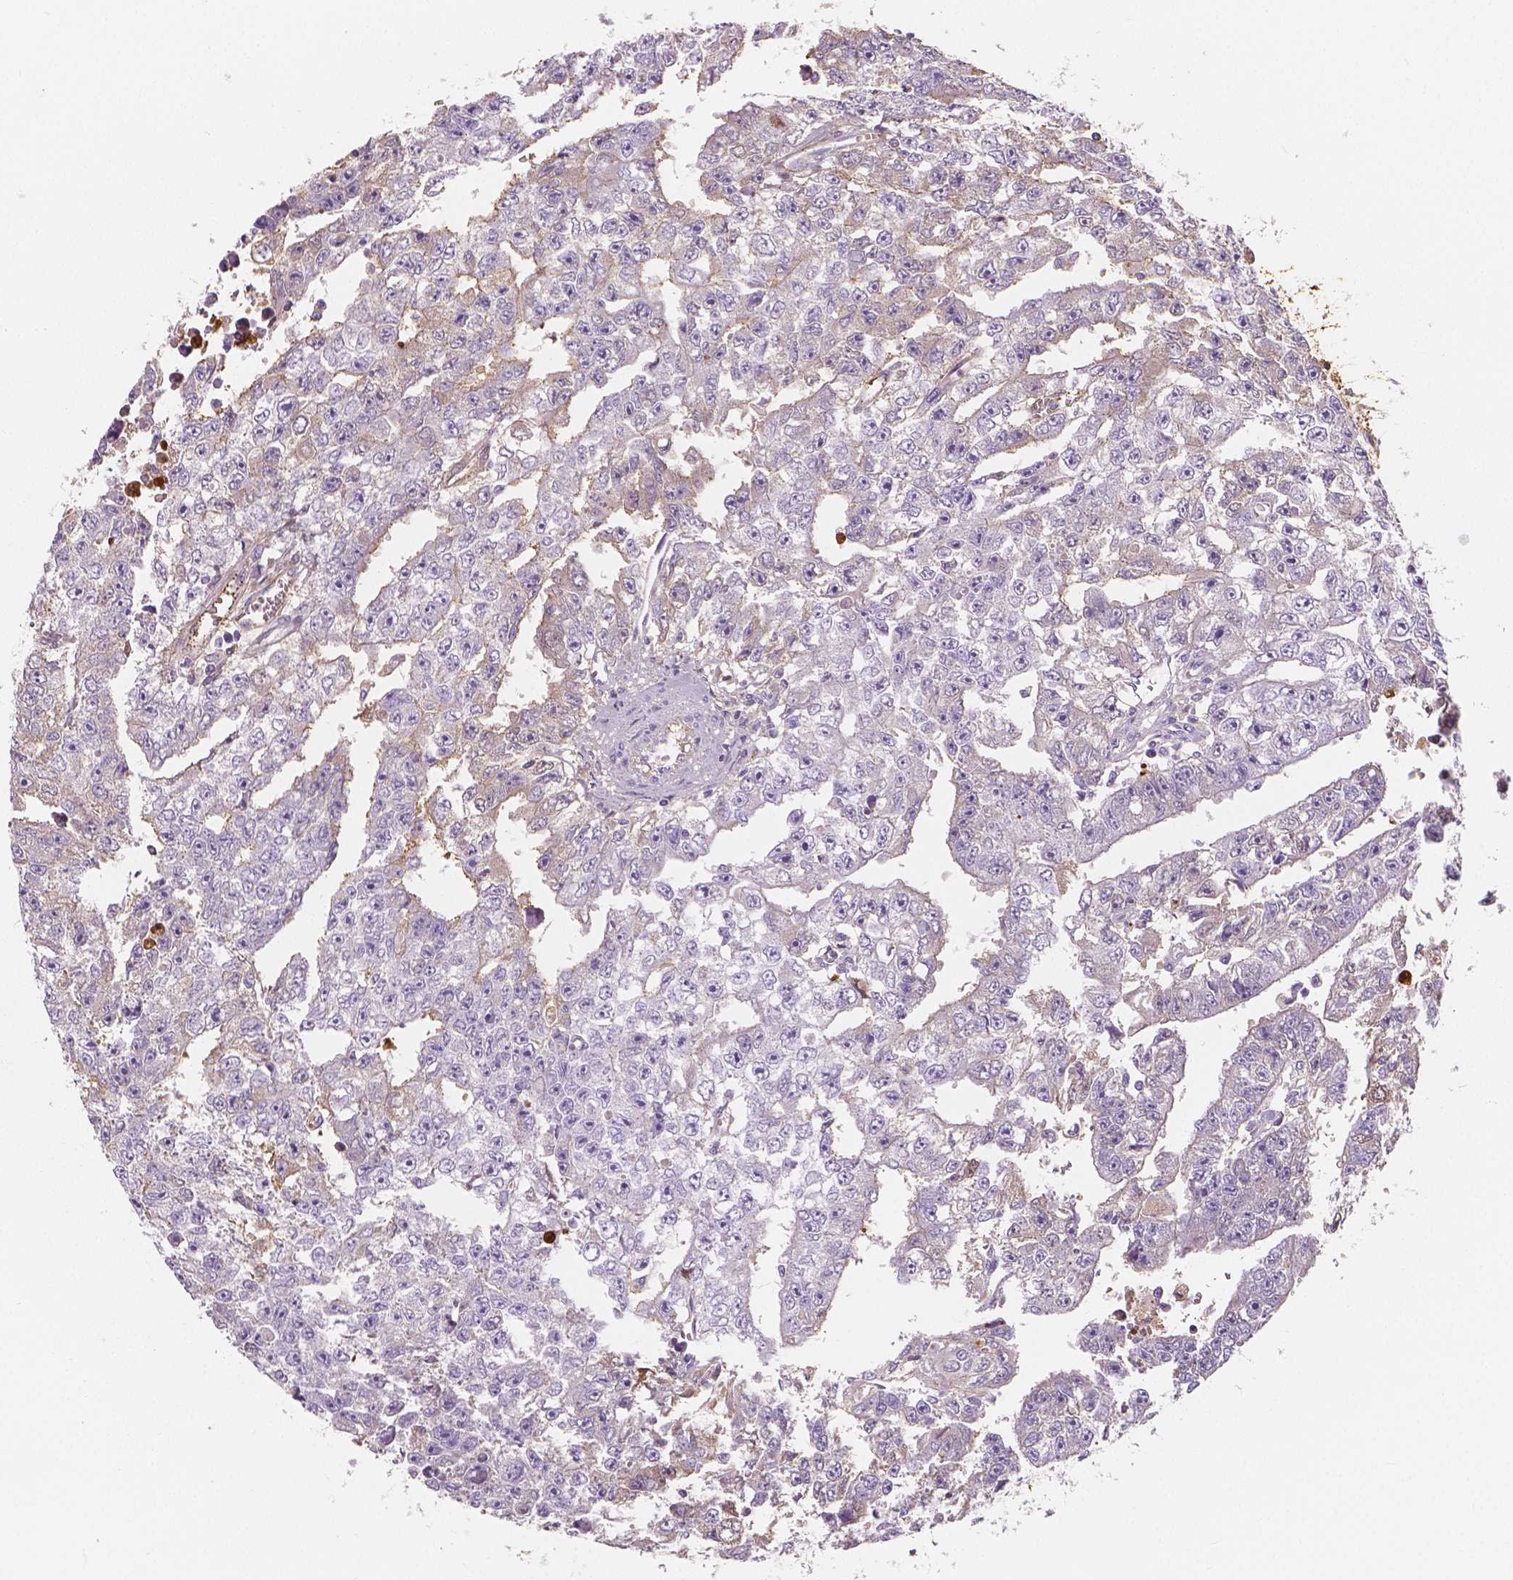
{"staining": {"intensity": "negative", "quantity": "none", "location": "none"}, "tissue": "testis cancer", "cell_type": "Tumor cells", "image_type": "cancer", "snomed": [{"axis": "morphology", "description": "Carcinoma, Embryonal, NOS"}, {"axis": "morphology", "description": "Teratoma, malignant, NOS"}, {"axis": "topography", "description": "Testis"}], "caption": "Immunohistochemistry micrograph of testis cancer (embryonal carcinoma) stained for a protein (brown), which exhibits no positivity in tumor cells. (DAB (3,3'-diaminobenzidine) IHC with hematoxylin counter stain).", "gene": "APOA4", "patient": {"sex": "male", "age": 24}}